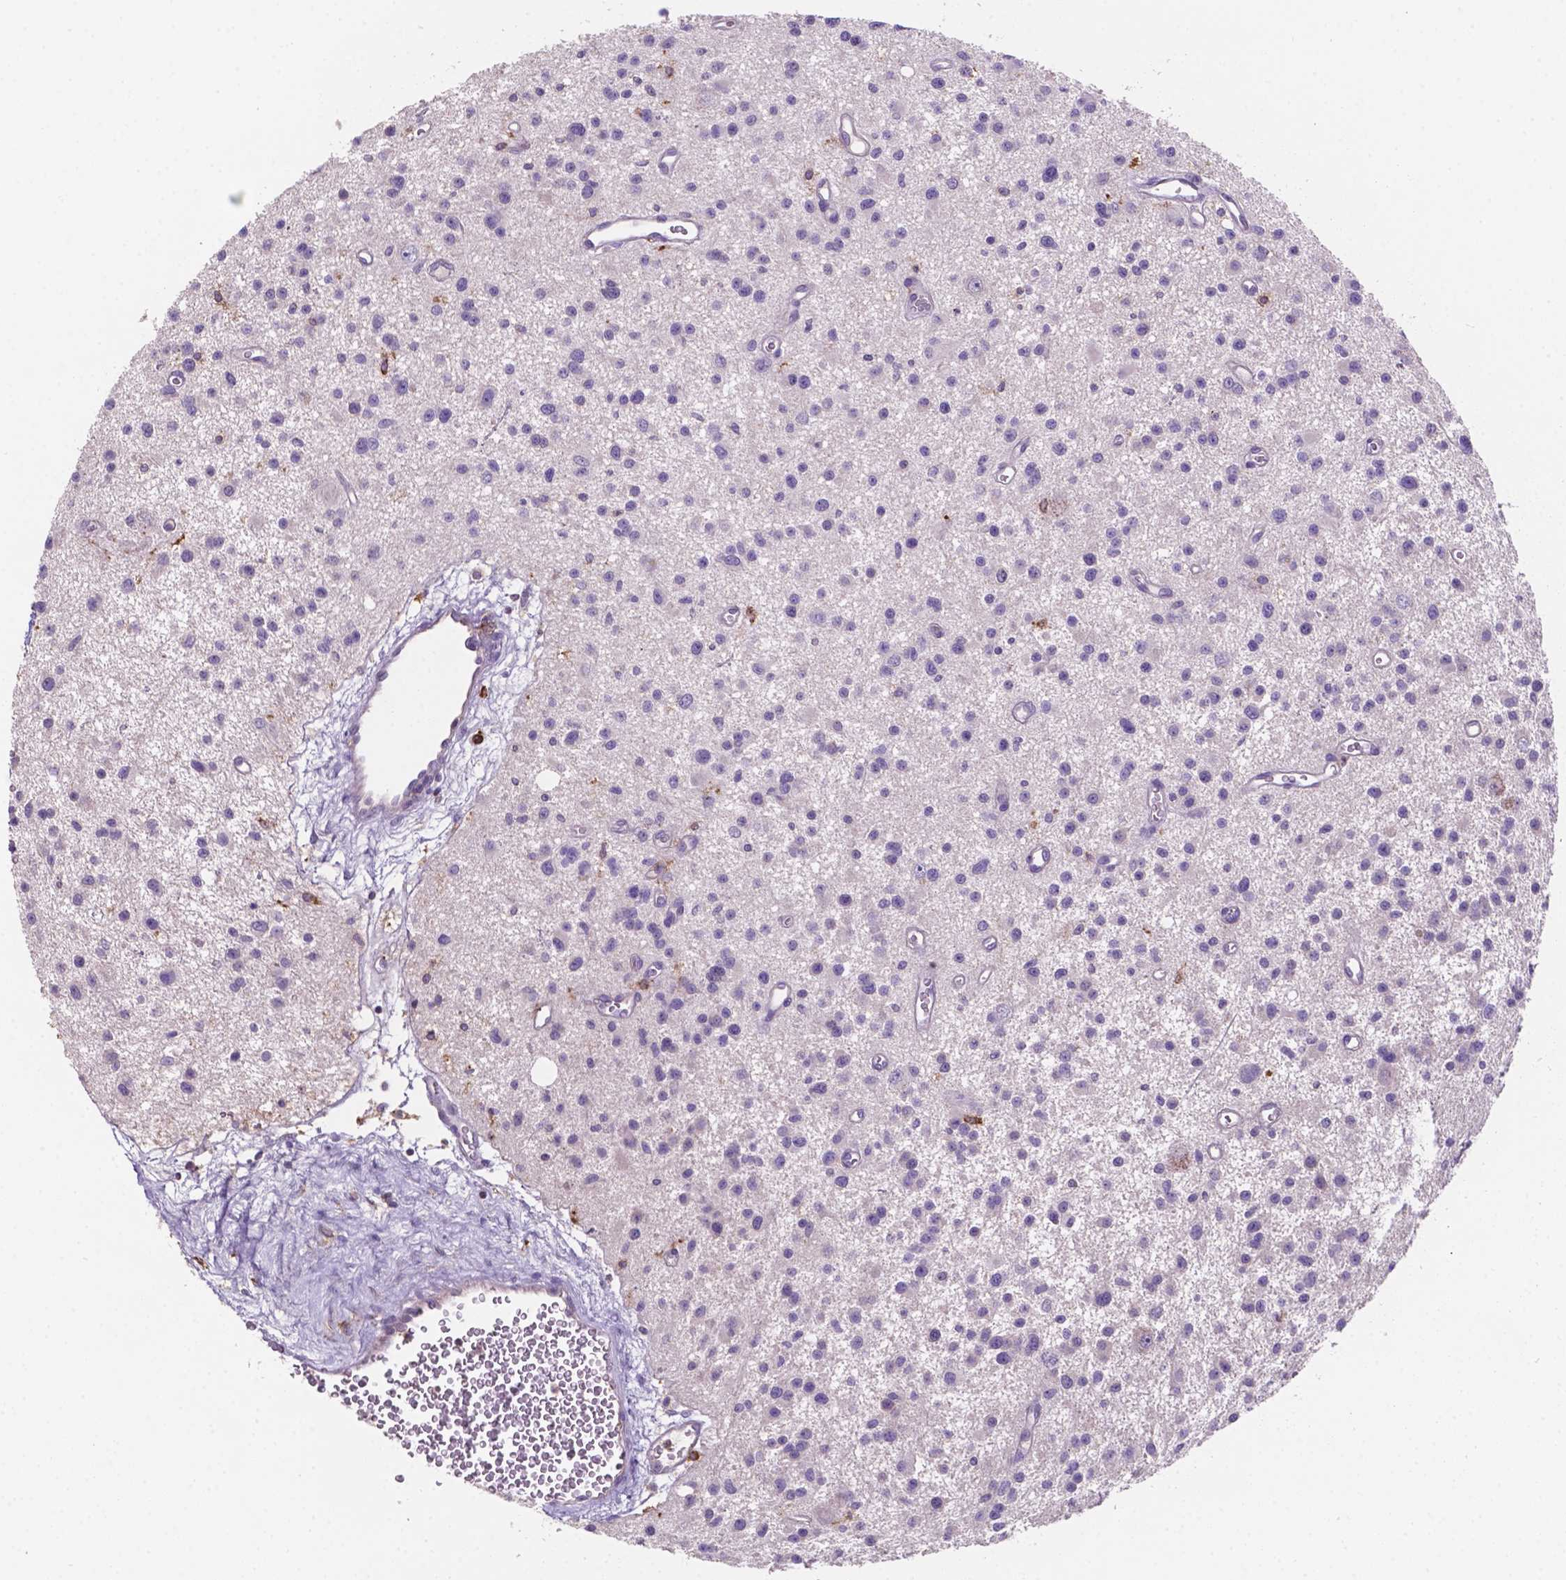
{"staining": {"intensity": "negative", "quantity": "none", "location": "none"}, "tissue": "glioma", "cell_type": "Tumor cells", "image_type": "cancer", "snomed": [{"axis": "morphology", "description": "Glioma, malignant, Low grade"}, {"axis": "topography", "description": "Brain"}], "caption": "High power microscopy photomicrograph of an immunohistochemistry (IHC) histopathology image of glioma, revealing no significant positivity in tumor cells.", "gene": "MKRN2OS", "patient": {"sex": "male", "age": 43}}